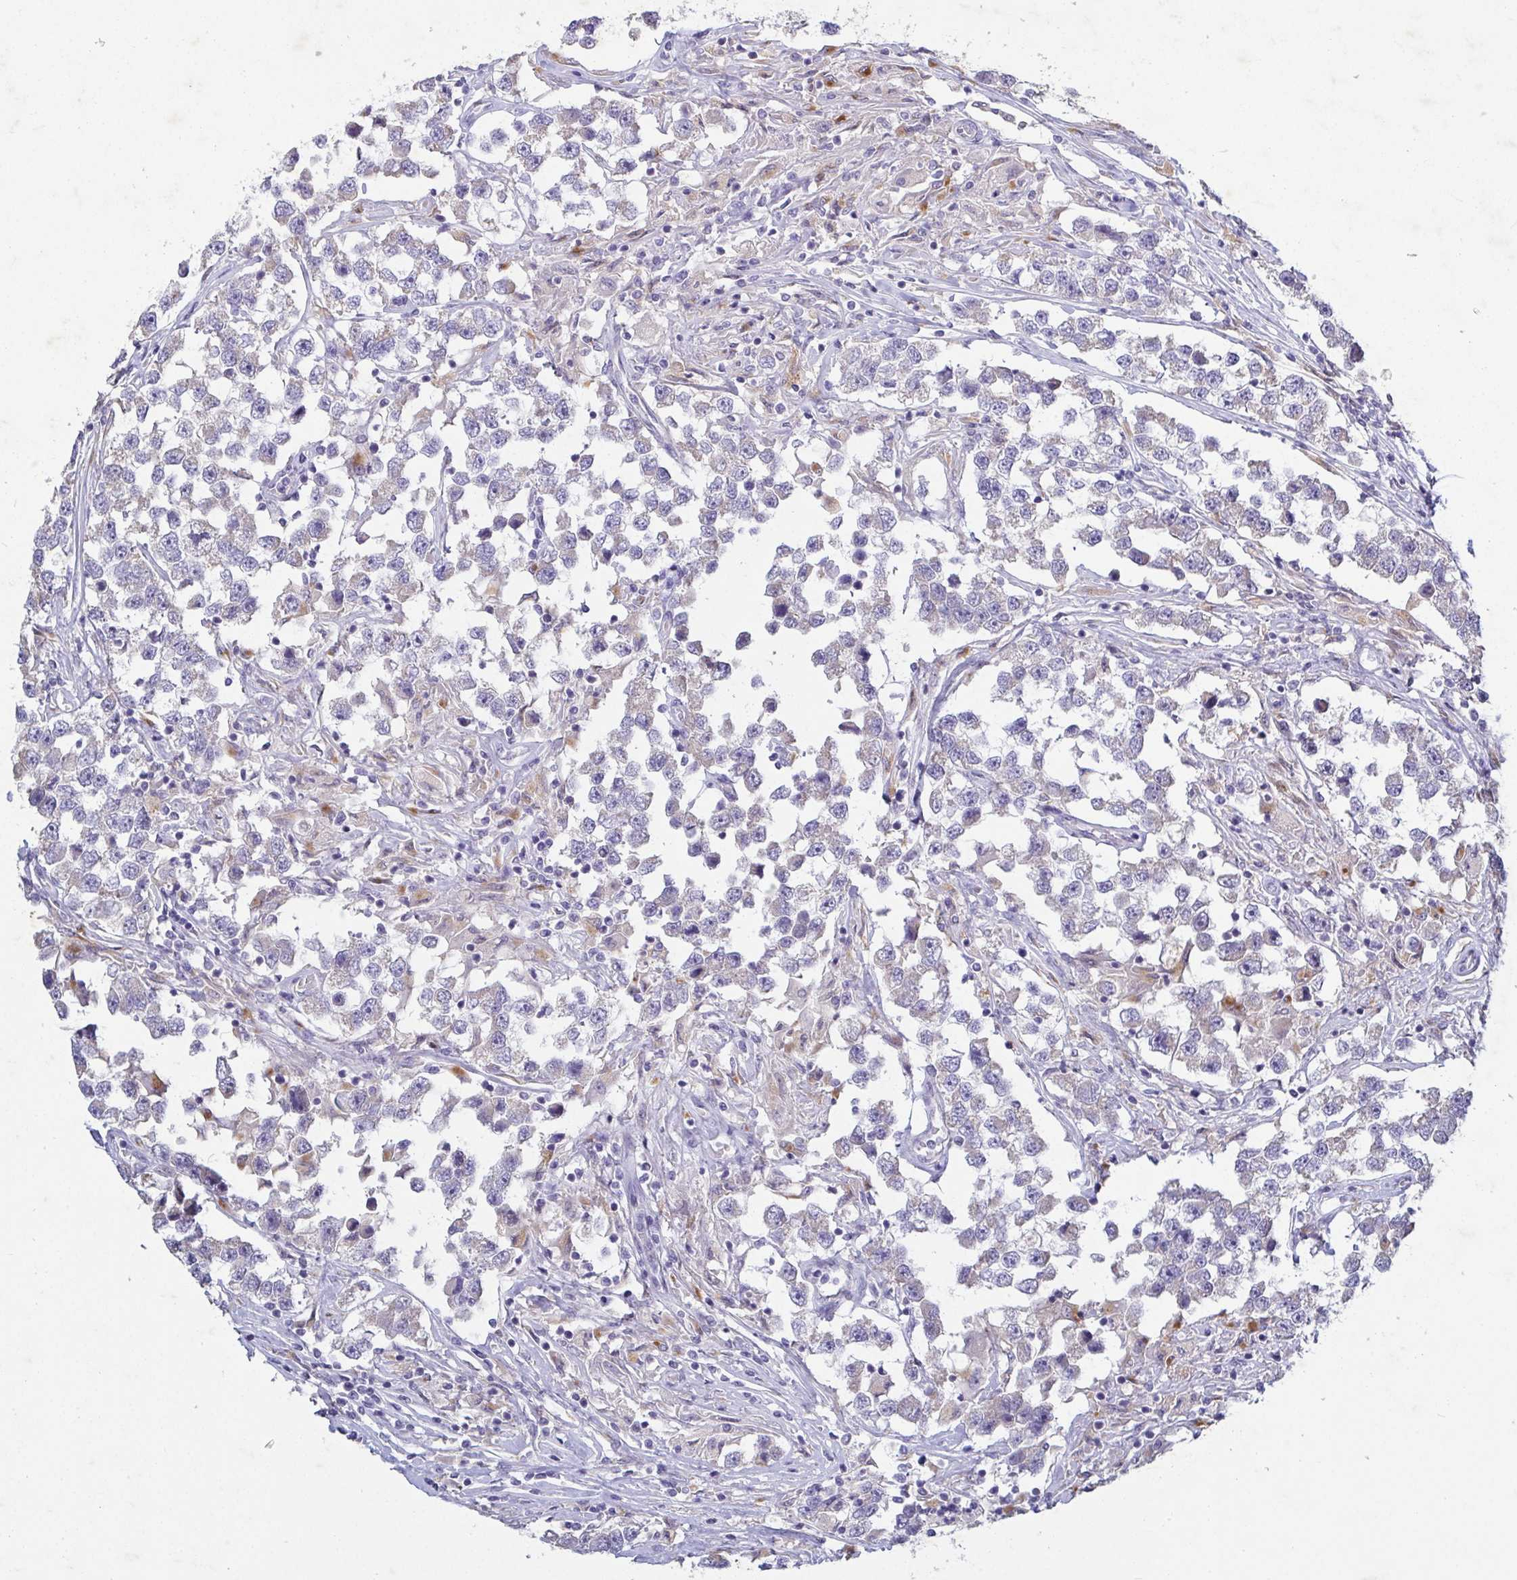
{"staining": {"intensity": "negative", "quantity": "none", "location": "none"}, "tissue": "testis cancer", "cell_type": "Tumor cells", "image_type": "cancer", "snomed": [{"axis": "morphology", "description": "Seminoma, NOS"}, {"axis": "topography", "description": "Testis"}], "caption": "Protein analysis of testis seminoma reveals no significant staining in tumor cells. (Brightfield microscopy of DAB immunohistochemistry (IHC) at high magnification).", "gene": "GALNT13", "patient": {"sex": "male", "age": 46}}